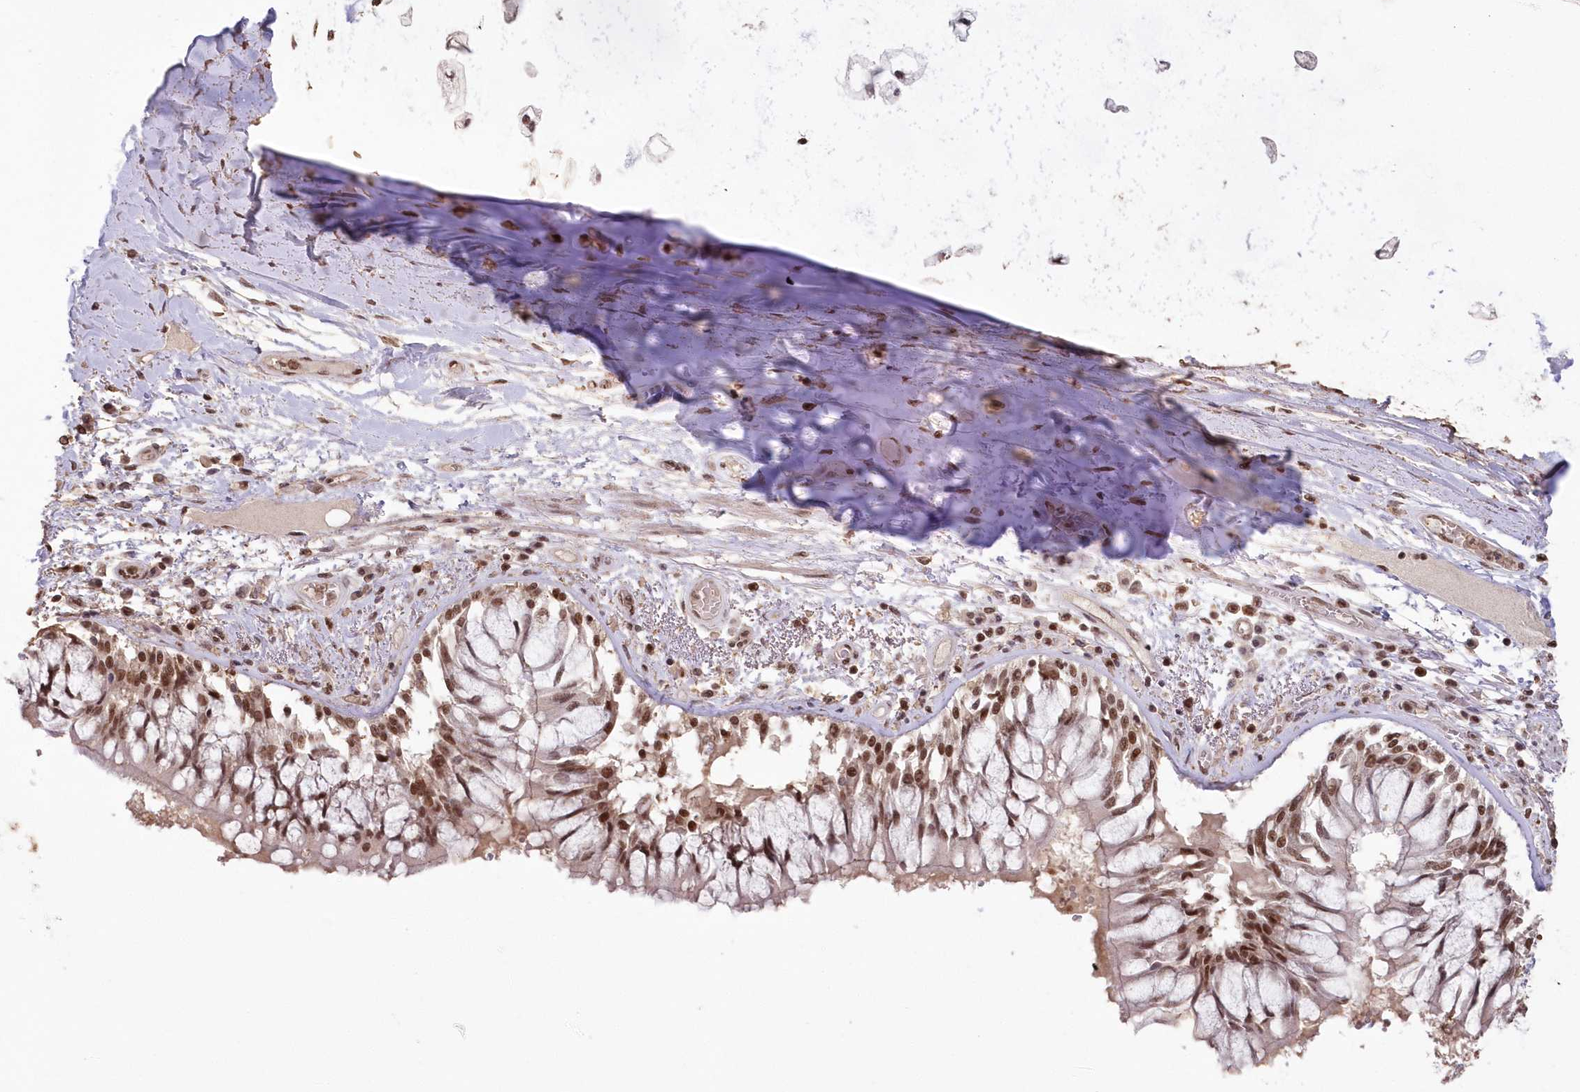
{"staining": {"intensity": "moderate", "quantity": ">75%", "location": "nuclear"}, "tissue": "adipose tissue", "cell_type": "Adipocytes", "image_type": "normal", "snomed": [{"axis": "morphology", "description": "Normal tissue, NOS"}, {"axis": "topography", "description": "Cartilage tissue"}, {"axis": "topography", "description": "Bronchus"}, {"axis": "topography", "description": "Lung"}, {"axis": "topography", "description": "Peripheral nerve tissue"}], "caption": "Immunohistochemical staining of unremarkable adipose tissue shows >75% levels of moderate nuclear protein staining in approximately >75% of adipocytes.", "gene": "PDS5A", "patient": {"sex": "female", "age": 49}}